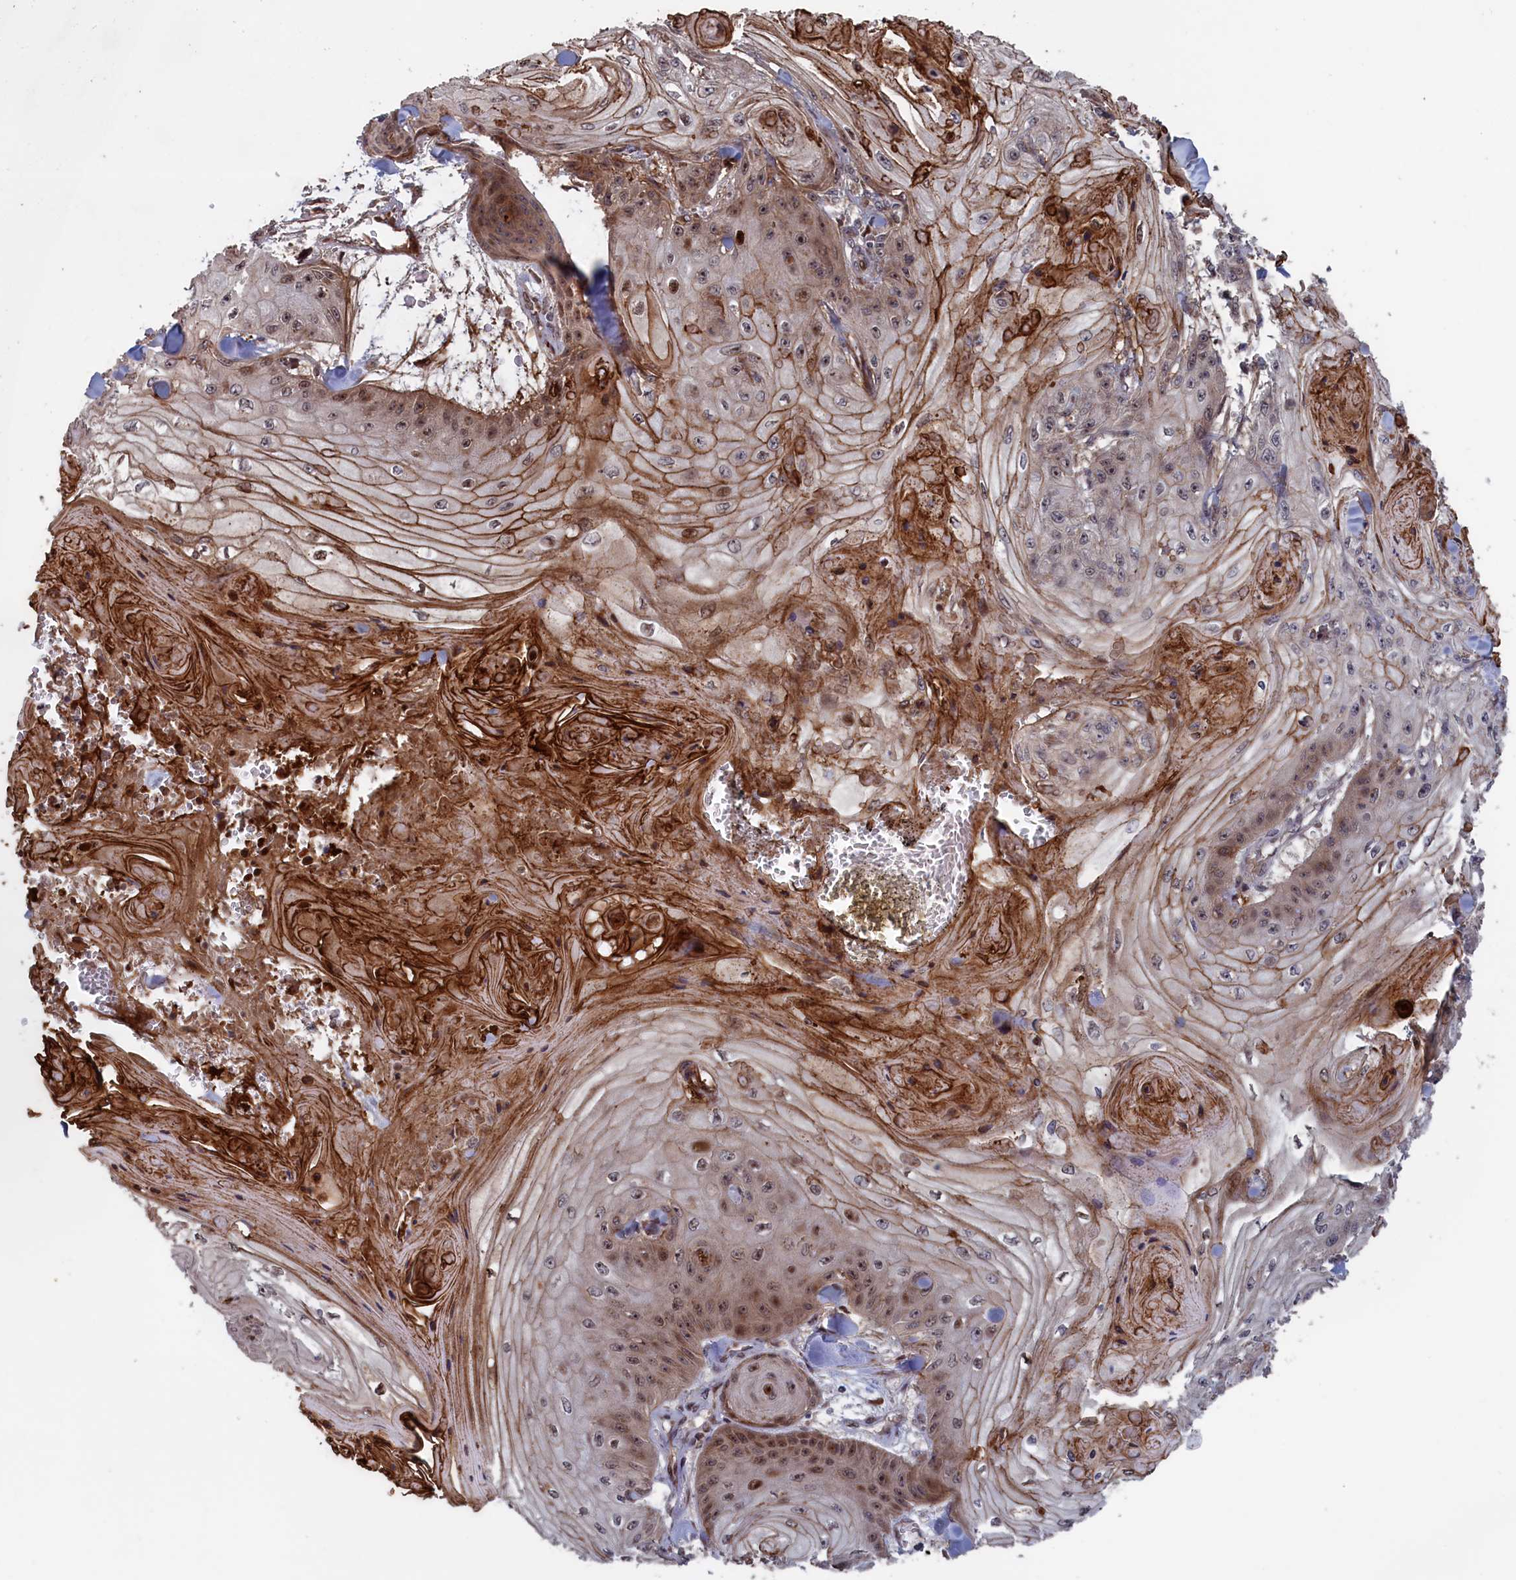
{"staining": {"intensity": "moderate", "quantity": "25%-75%", "location": "cytoplasmic/membranous,nuclear"}, "tissue": "skin cancer", "cell_type": "Tumor cells", "image_type": "cancer", "snomed": [{"axis": "morphology", "description": "Squamous cell carcinoma, NOS"}, {"axis": "topography", "description": "Skin"}], "caption": "Skin cancer (squamous cell carcinoma) was stained to show a protein in brown. There is medium levels of moderate cytoplasmic/membranous and nuclear expression in about 25%-75% of tumor cells. The staining was performed using DAB, with brown indicating positive protein expression. Nuclei are stained blue with hematoxylin.", "gene": "LSG1", "patient": {"sex": "male", "age": 74}}